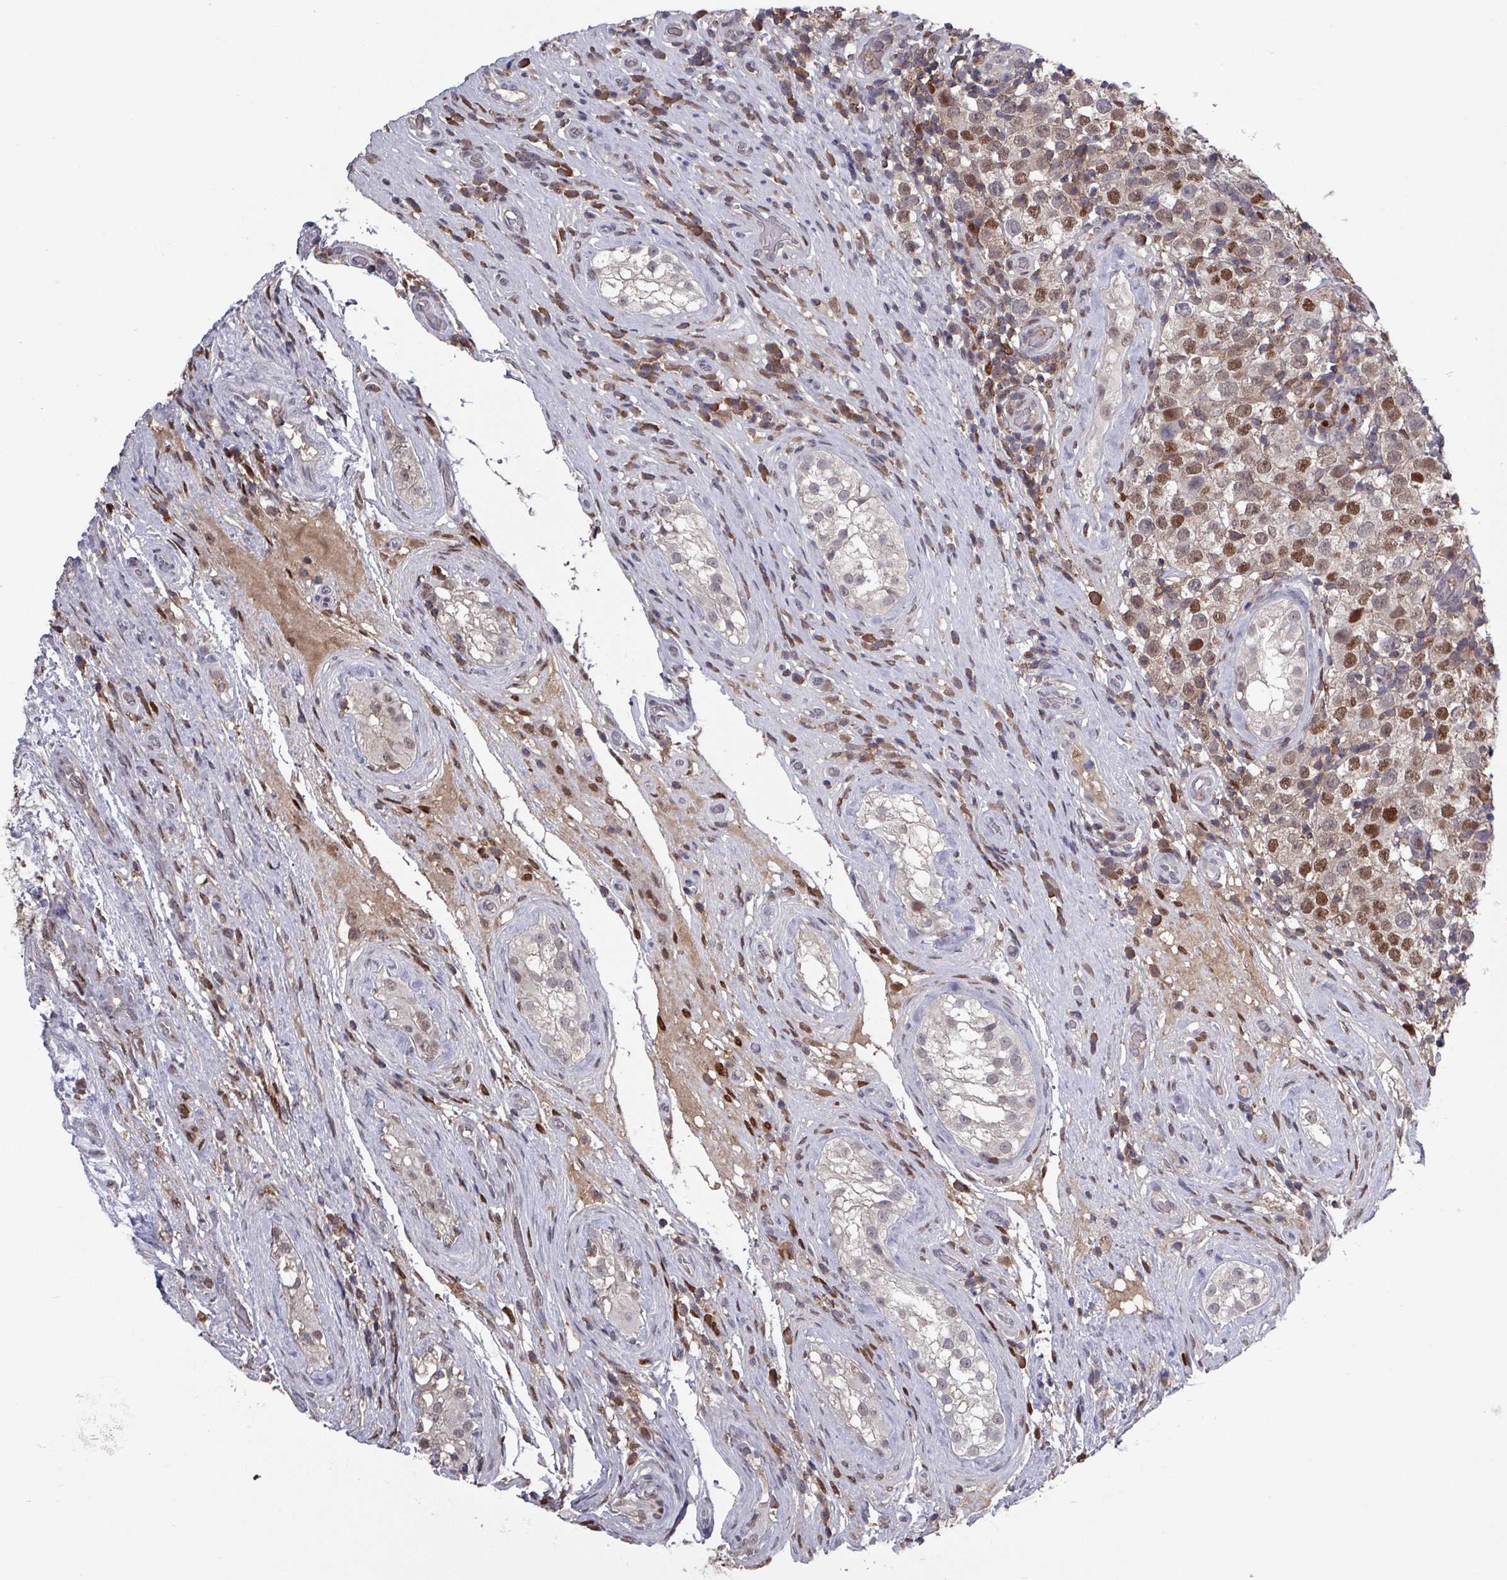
{"staining": {"intensity": "moderate", "quantity": ">75%", "location": "nuclear"}, "tissue": "testis cancer", "cell_type": "Tumor cells", "image_type": "cancer", "snomed": [{"axis": "morphology", "description": "Seminoma, NOS"}, {"axis": "morphology", "description": "Carcinoma, Embryonal, NOS"}, {"axis": "topography", "description": "Testis"}], "caption": "This is an image of immunohistochemistry staining of embryonal carcinoma (testis), which shows moderate staining in the nuclear of tumor cells.", "gene": "PRRX1", "patient": {"sex": "male", "age": 41}}